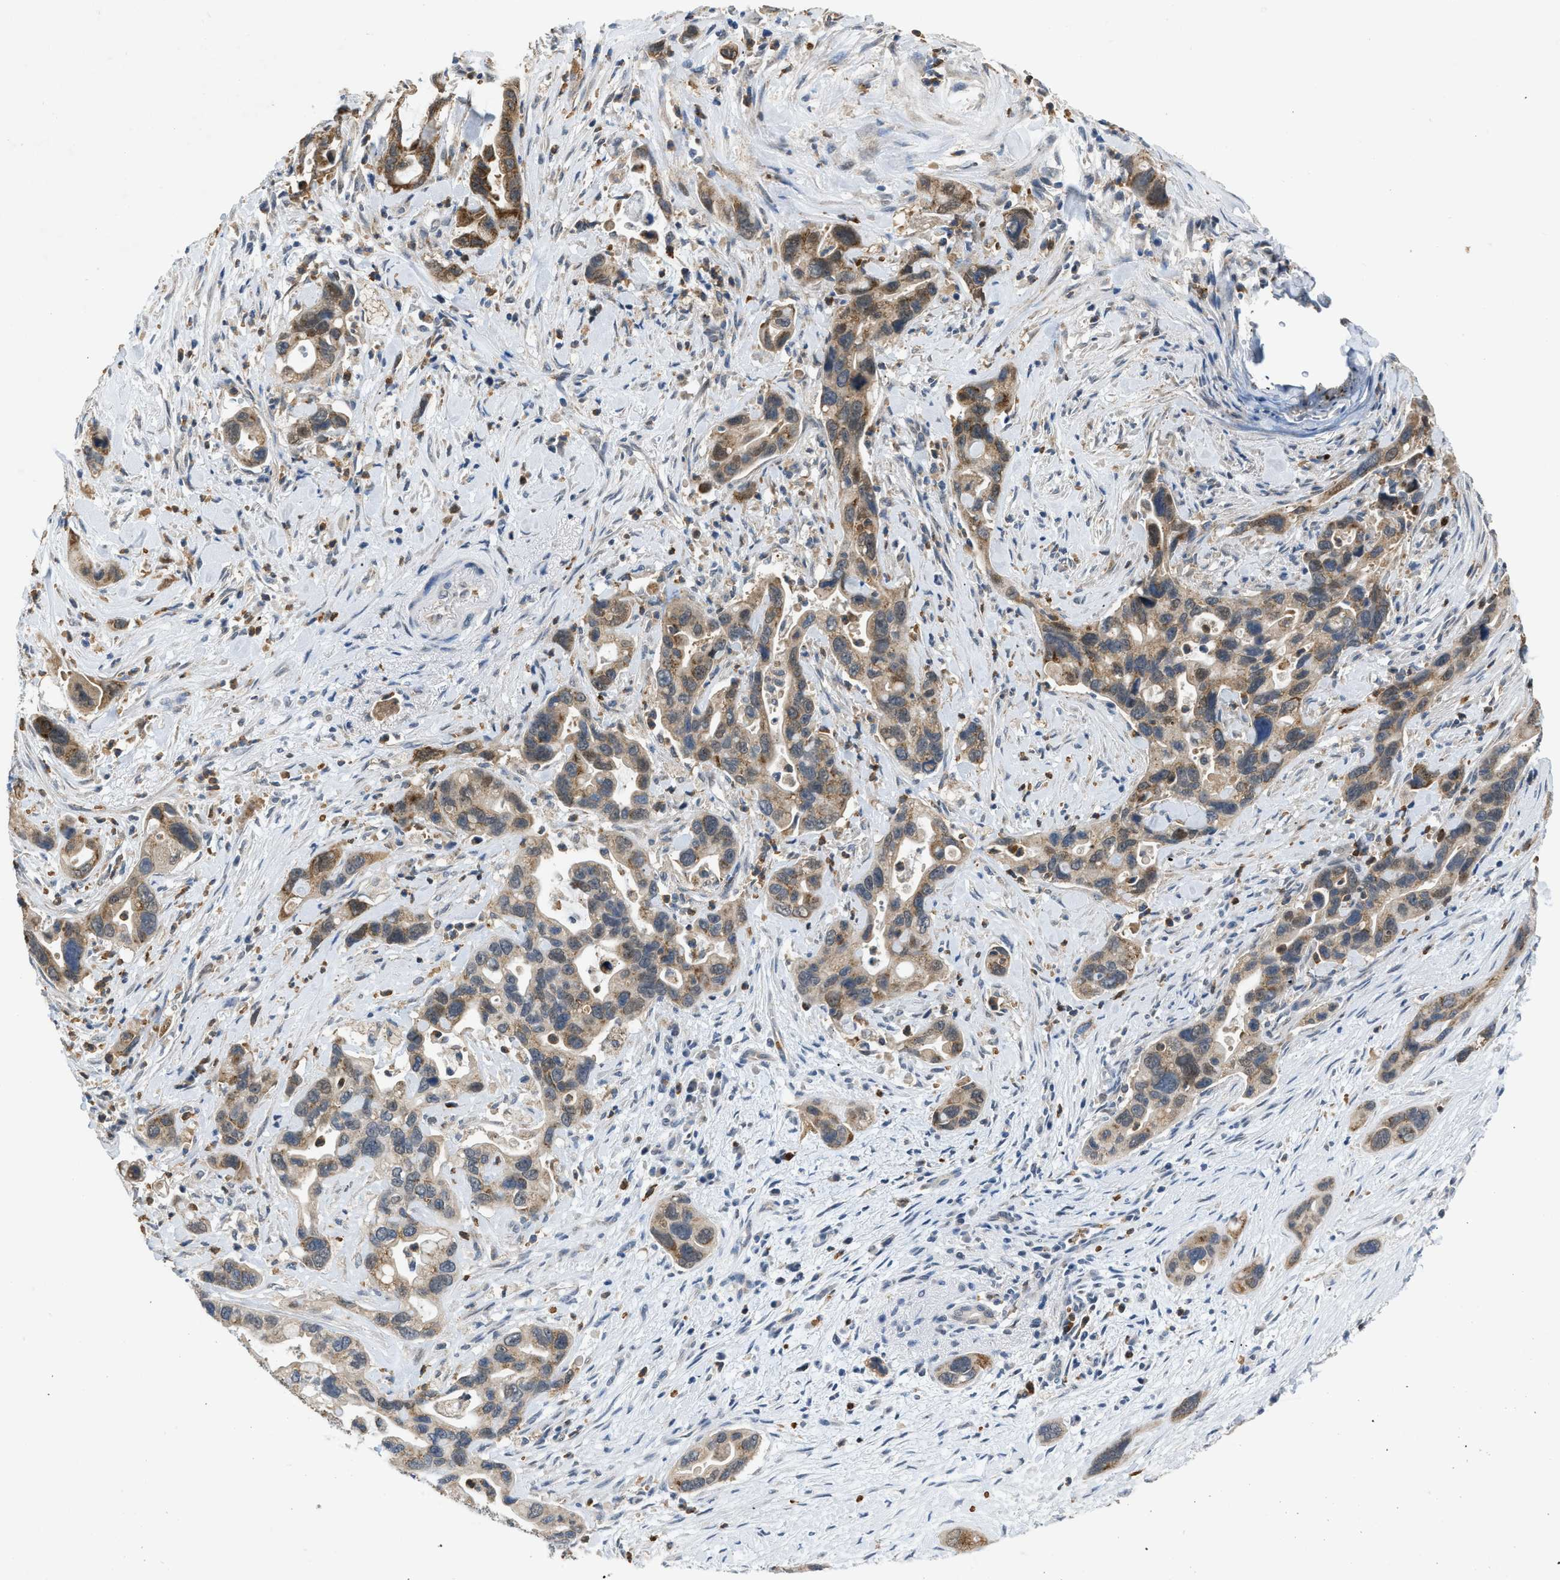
{"staining": {"intensity": "weak", "quantity": ">75%", "location": "cytoplasmic/membranous"}, "tissue": "pancreatic cancer", "cell_type": "Tumor cells", "image_type": "cancer", "snomed": [{"axis": "morphology", "description": "Adenocarcinoma, NOS"}, {"axis": "topography", "description": "Pancreas"}], "caption": "Immunohistochemical staining of human pancreatic cancer (adenocarcinoma) exhibits low levels of weak cytoplasmic/membranous positivity in about >75% of tumor cells.", "gene": "TOMM34", "patient": {"sex": "female", "age": 70}}